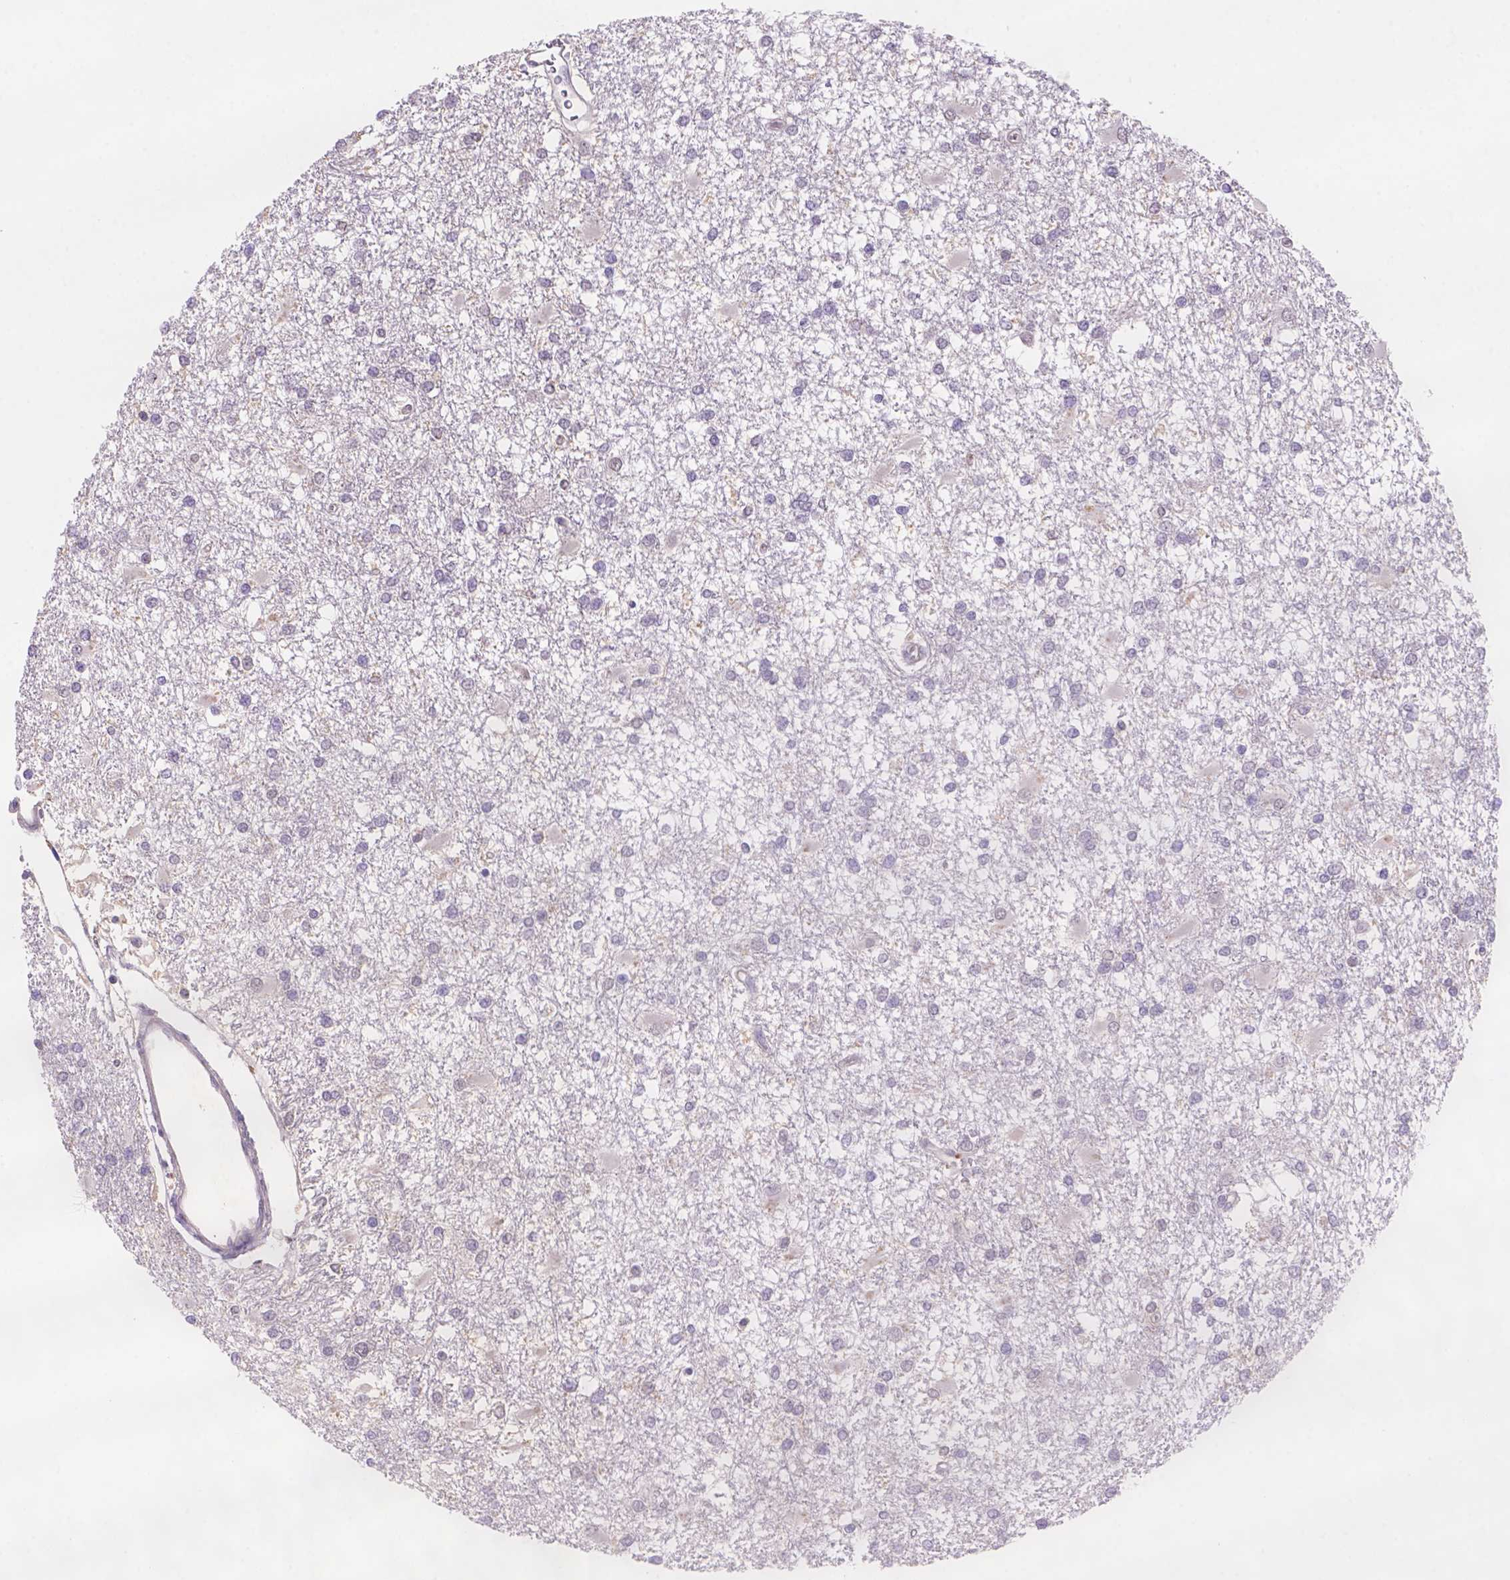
{"staining": {"intensity": "weak", "quantity": "25%-75%", "location": "cytoplasmic/membranous,nuclear"}, "tissue": "glioma", "cell_type": "Tumor cells", "image_type": "cancer", "snomed": [{"axis": "morphology", "description": "Glioma, malignant, High grade"}, {"axis": "topography", "description": "Cerebral cortex"}], "caption": "About 25%-75% of tumor cells in human glioma demonstrate weak cytoplasmic/membranous and nuclear protein staining as visualized by brown immunohistochemical staining.", "gene": "SCML4", "patient": {"sex": "male", "age": 79}}